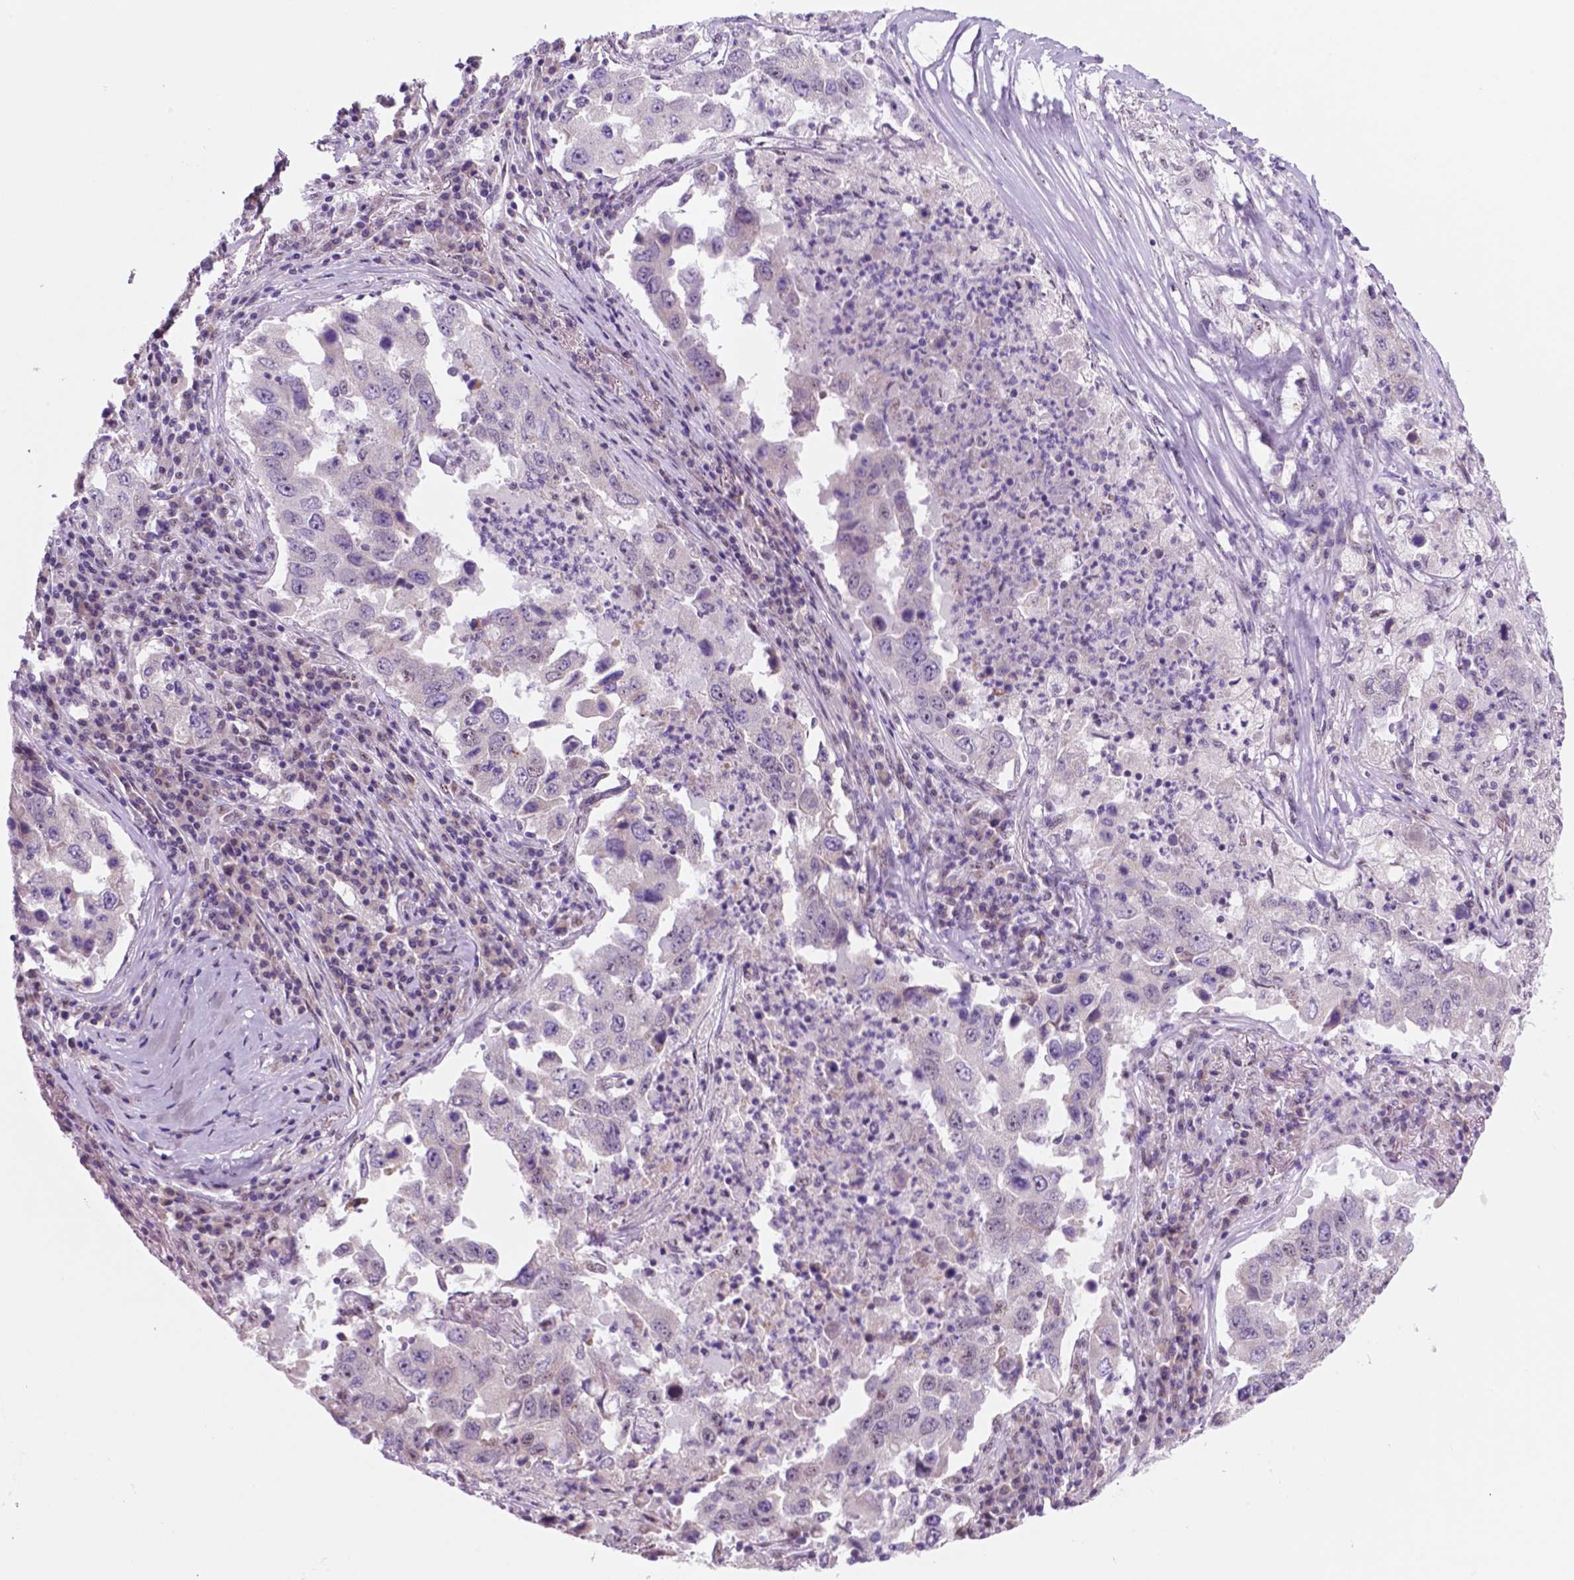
{"staining": {"intensity": "negative", "quantity": "none", "location": "none"}, "tissue": "lung cancer", "cell_type": "Tumor cells", "image_type": "cancer", "snomed": [{"axis": "morphology", "description": "Adenocarcinoma, NOS"}, {"axis": "topography", "description": "Lung"}], "caption": "A high-resolution image shows immunohistochemistry staining of adenocarcinoma (lung), which displays no significant staining in tumor cells. The staining is performed using DAB (3,3'-diaminobenzidine) brown chromogen with nuclei counter-stained in using hematoxylin.", "gene": "C18orf21", "patient": {"sex": "male", "age": 73}}